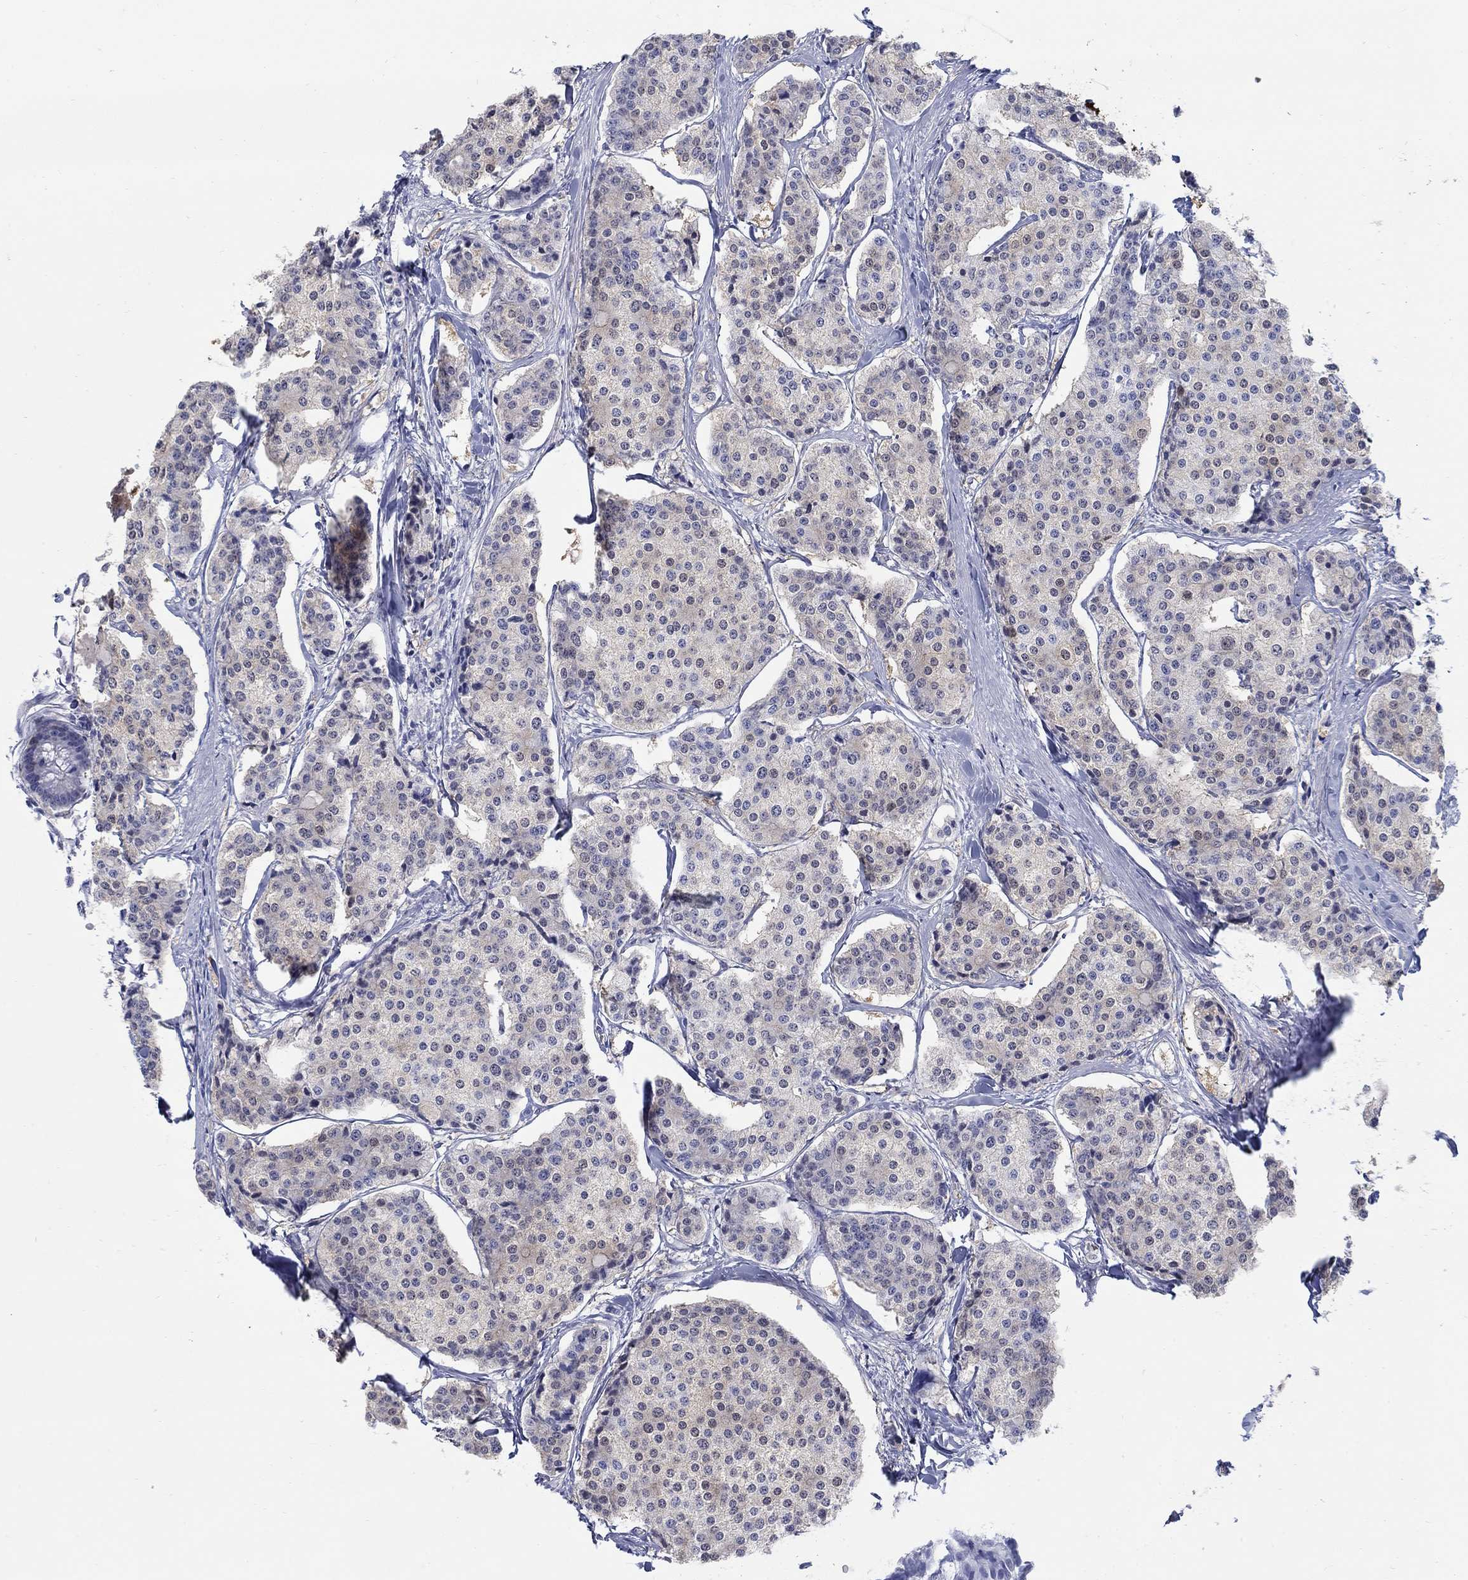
{"staining": {"intensity": "negative", "quantity": "none", "location": "none"}, "tissue": "carcinoid", "cell_type": "Tumor cells", "image_type": "cancer", "snomed": [{"axis": "morphology", "description": "Carcinoid, malignant, NOS"}, {"axis": "topography", "description": "Small intestine"}], "caption": "High magnification brightfield microscopy of malignant carcinoid stained with DAB (3,3'-diaminobenzidine) (brown) and counterstained with hematoxylin (blue): tumor cells show no significant staining. (Stains: DAB immunohistochemistry with hematoxylin counter stain, Microscopy: brightfield microscopy at high magnification).", "gene": "AKR1C2", "patient": {"sex": "female", "age": 65}}